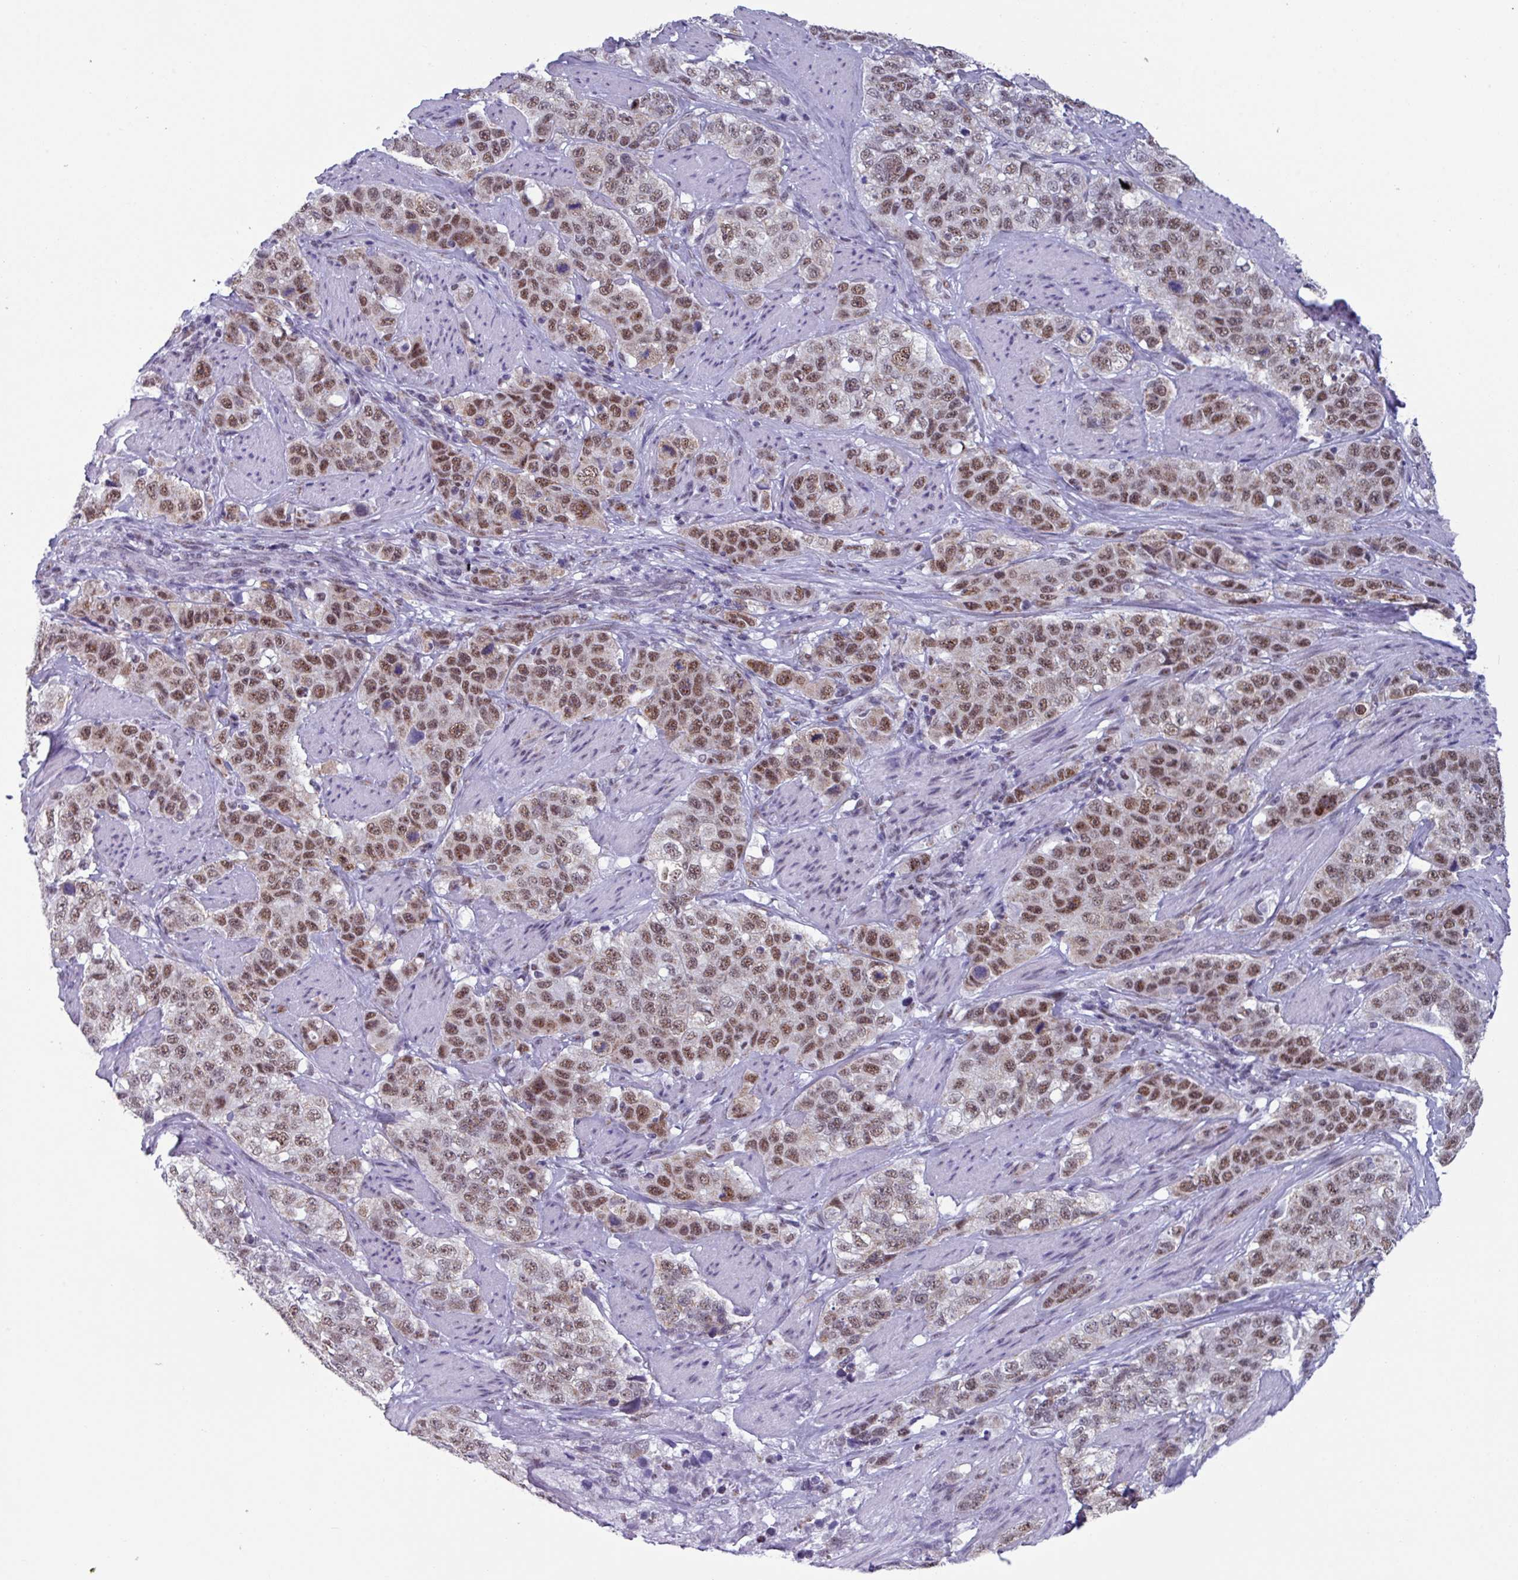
{"staining": {"intensity": "moderate", "quantity": ">75%", "location": "nuclear"}, "tissue": "stomach cancer", "cell_type": "Tumor cells", "image_type": "cancer", "snomed": [{"axis": "morphology", "description": "Adenocarcinoma, NOS"}, {"axis": "topography", "description": "Stomach"}], "caption": "High-power microscopy captured an immunohistochemistry histopathology image of stomach adenocarcinoma, revealing moderate nuclear staining in about >75% of tumor cells. The staining was performed using DAB (3,3'-diaminobenzidine) to visualize the protein expression in brown, while the nuclei were stained in blue with hematoxylin (Magnification: 20x).", "gene": "PUF60", "patient": {"sex": "male", "age": 48}}